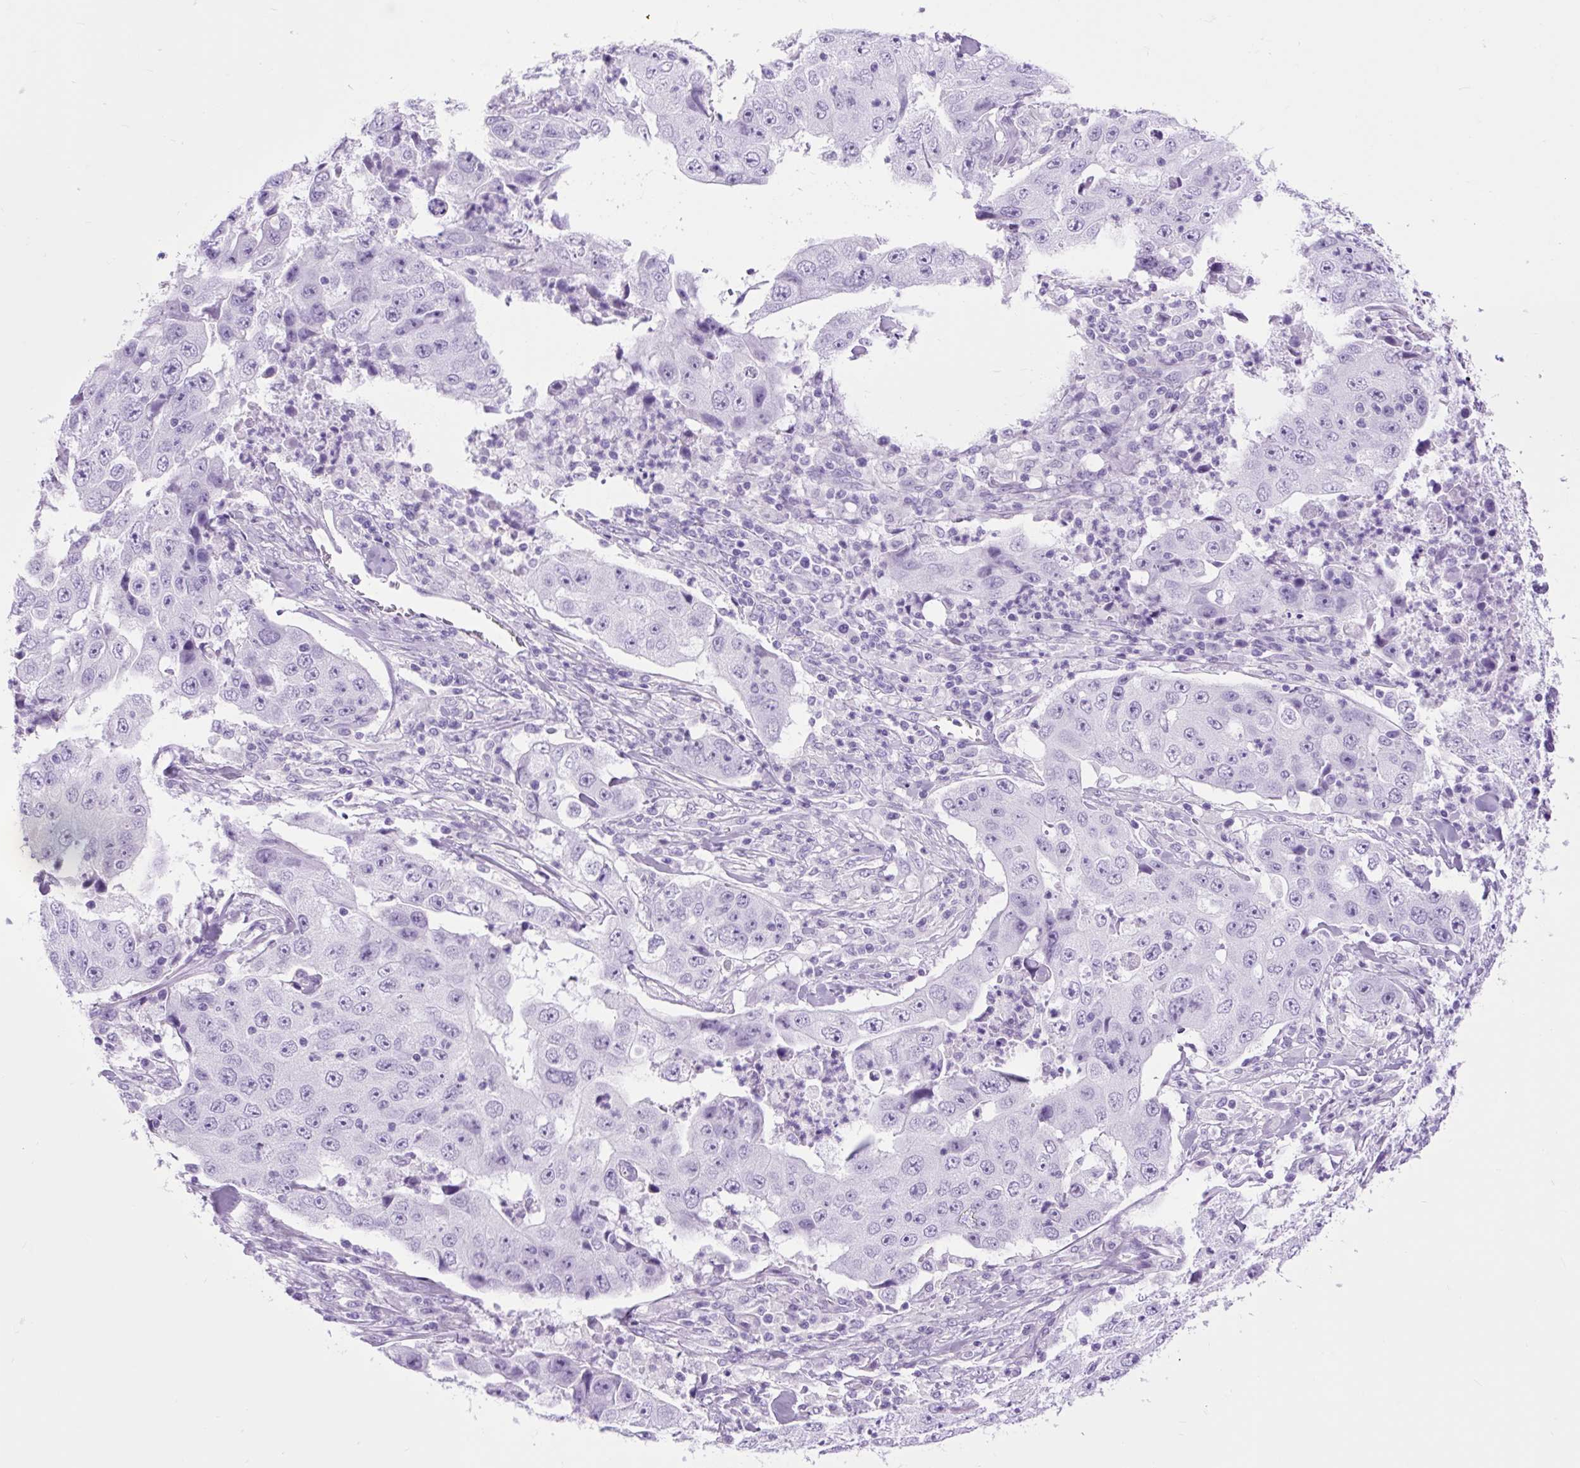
{"staining": {"intensity": "negative", "quantity": "none", "location": "none"}, "tissue": "lung cancer", "cell_type": "Tumor cells", "image_type": "cancer", "snomed": [{"axis": "morphology", "description": "Squamous cell carcinoma, NOS"}, {"axis": "topography", "description": "Lung"}], "caption": "Immunohistochemistry (IHC) of lung squamous cell carcinoma exhibits no positivity in tumor cells.", "gene": "DPP6", "patient": {"sex": "male", "age": 64}}